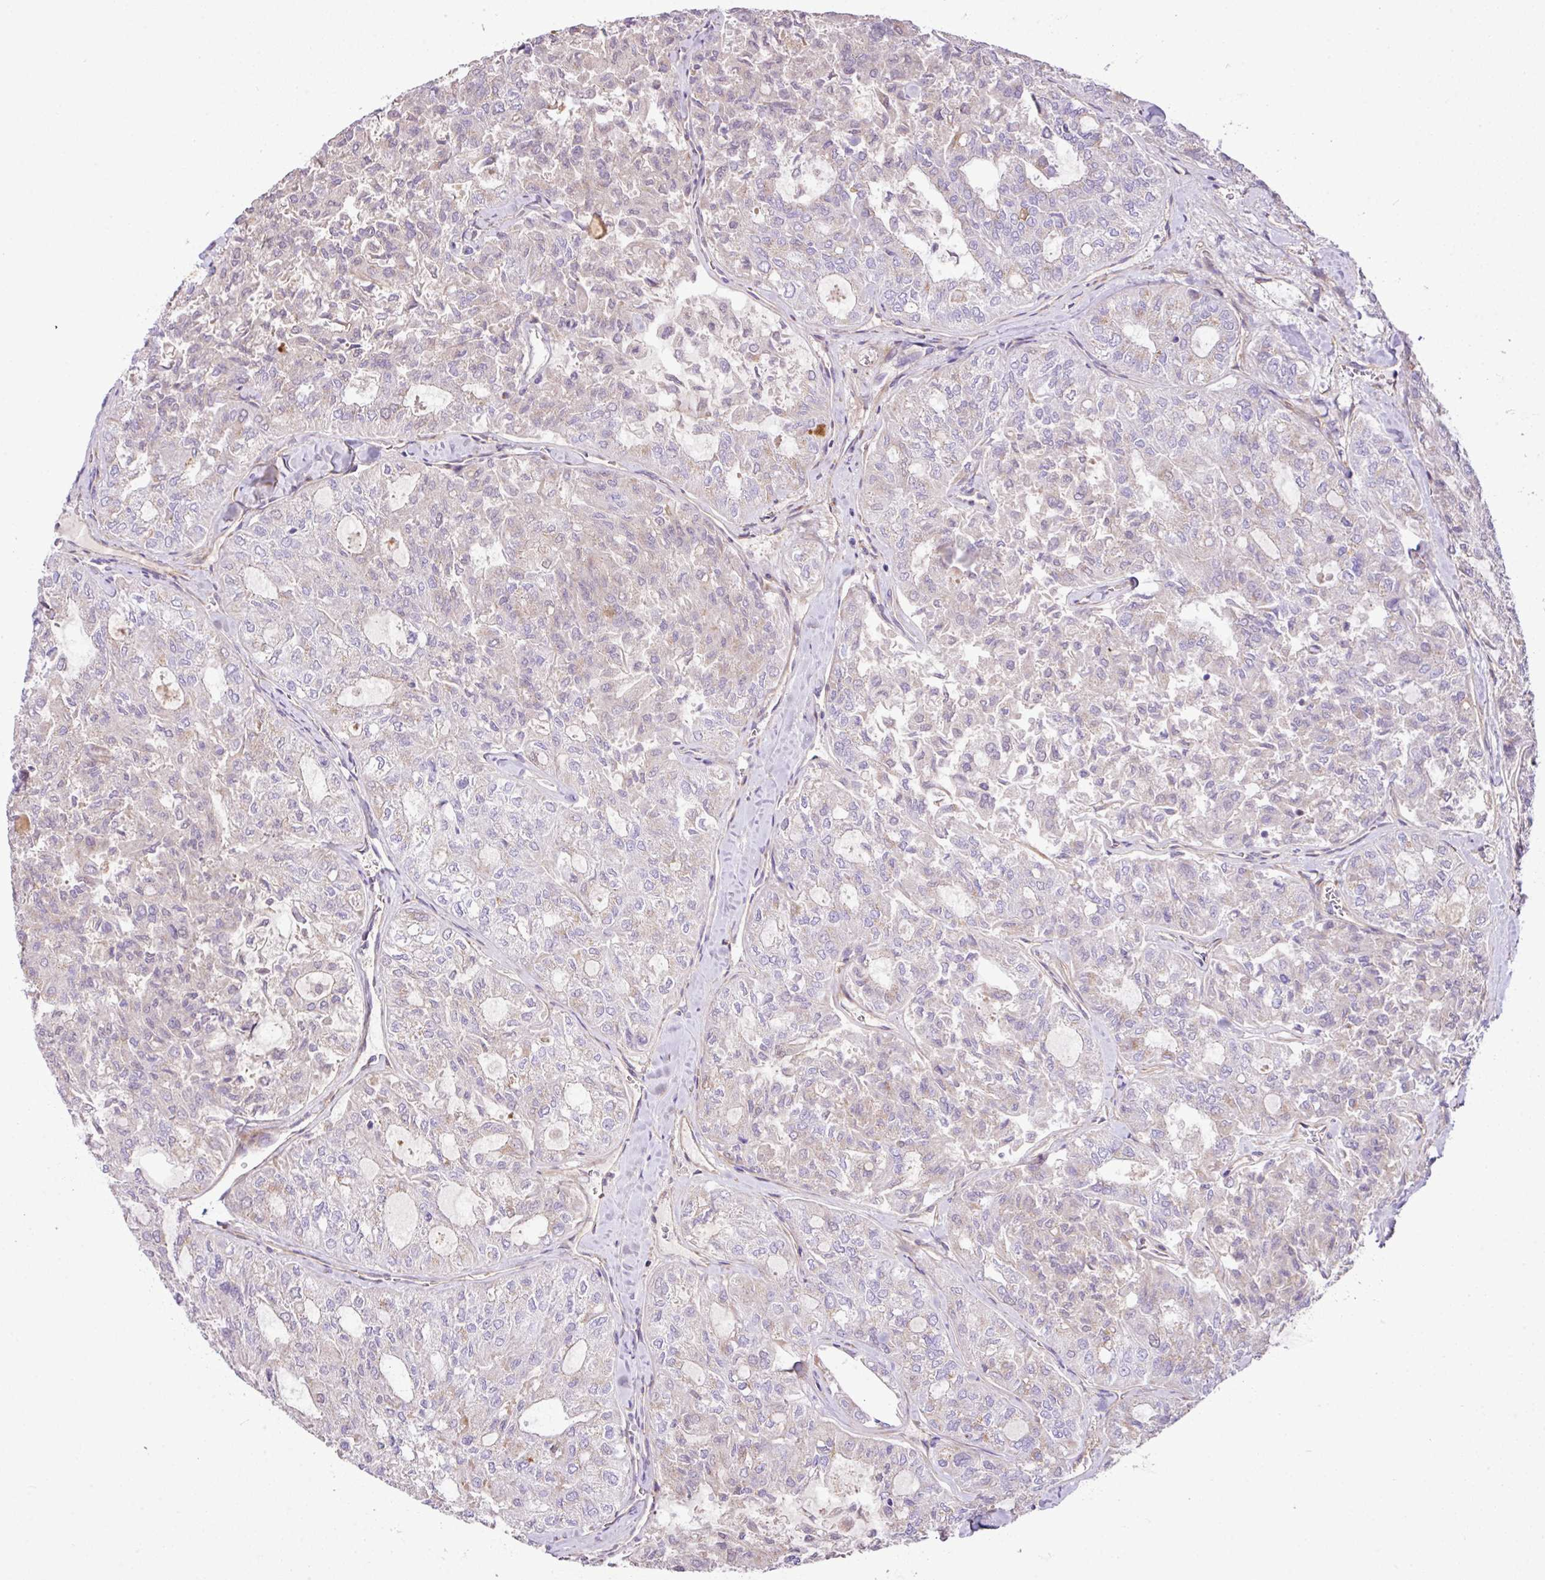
{"staining": {"intensity": "weak", "quantity": "<25%", "location": "nuclear"}, "tissue": "thyroid cancer", "cell_type": "Tumor cells", "image_type": "cancer", "snomed": [{"axis": "morphology", "description": "Follicular adenoma carcinoma, NOS"}, {"axis": "topography", "description": "Thyroid gland"}], "caption": "This is an IHC micrograph of thyroid cancer (follicular adenoma carcinoma). There is no expression in tumor cells.", "gene": "CTXN2", "patient": {"sex": "male", "age": 75}}